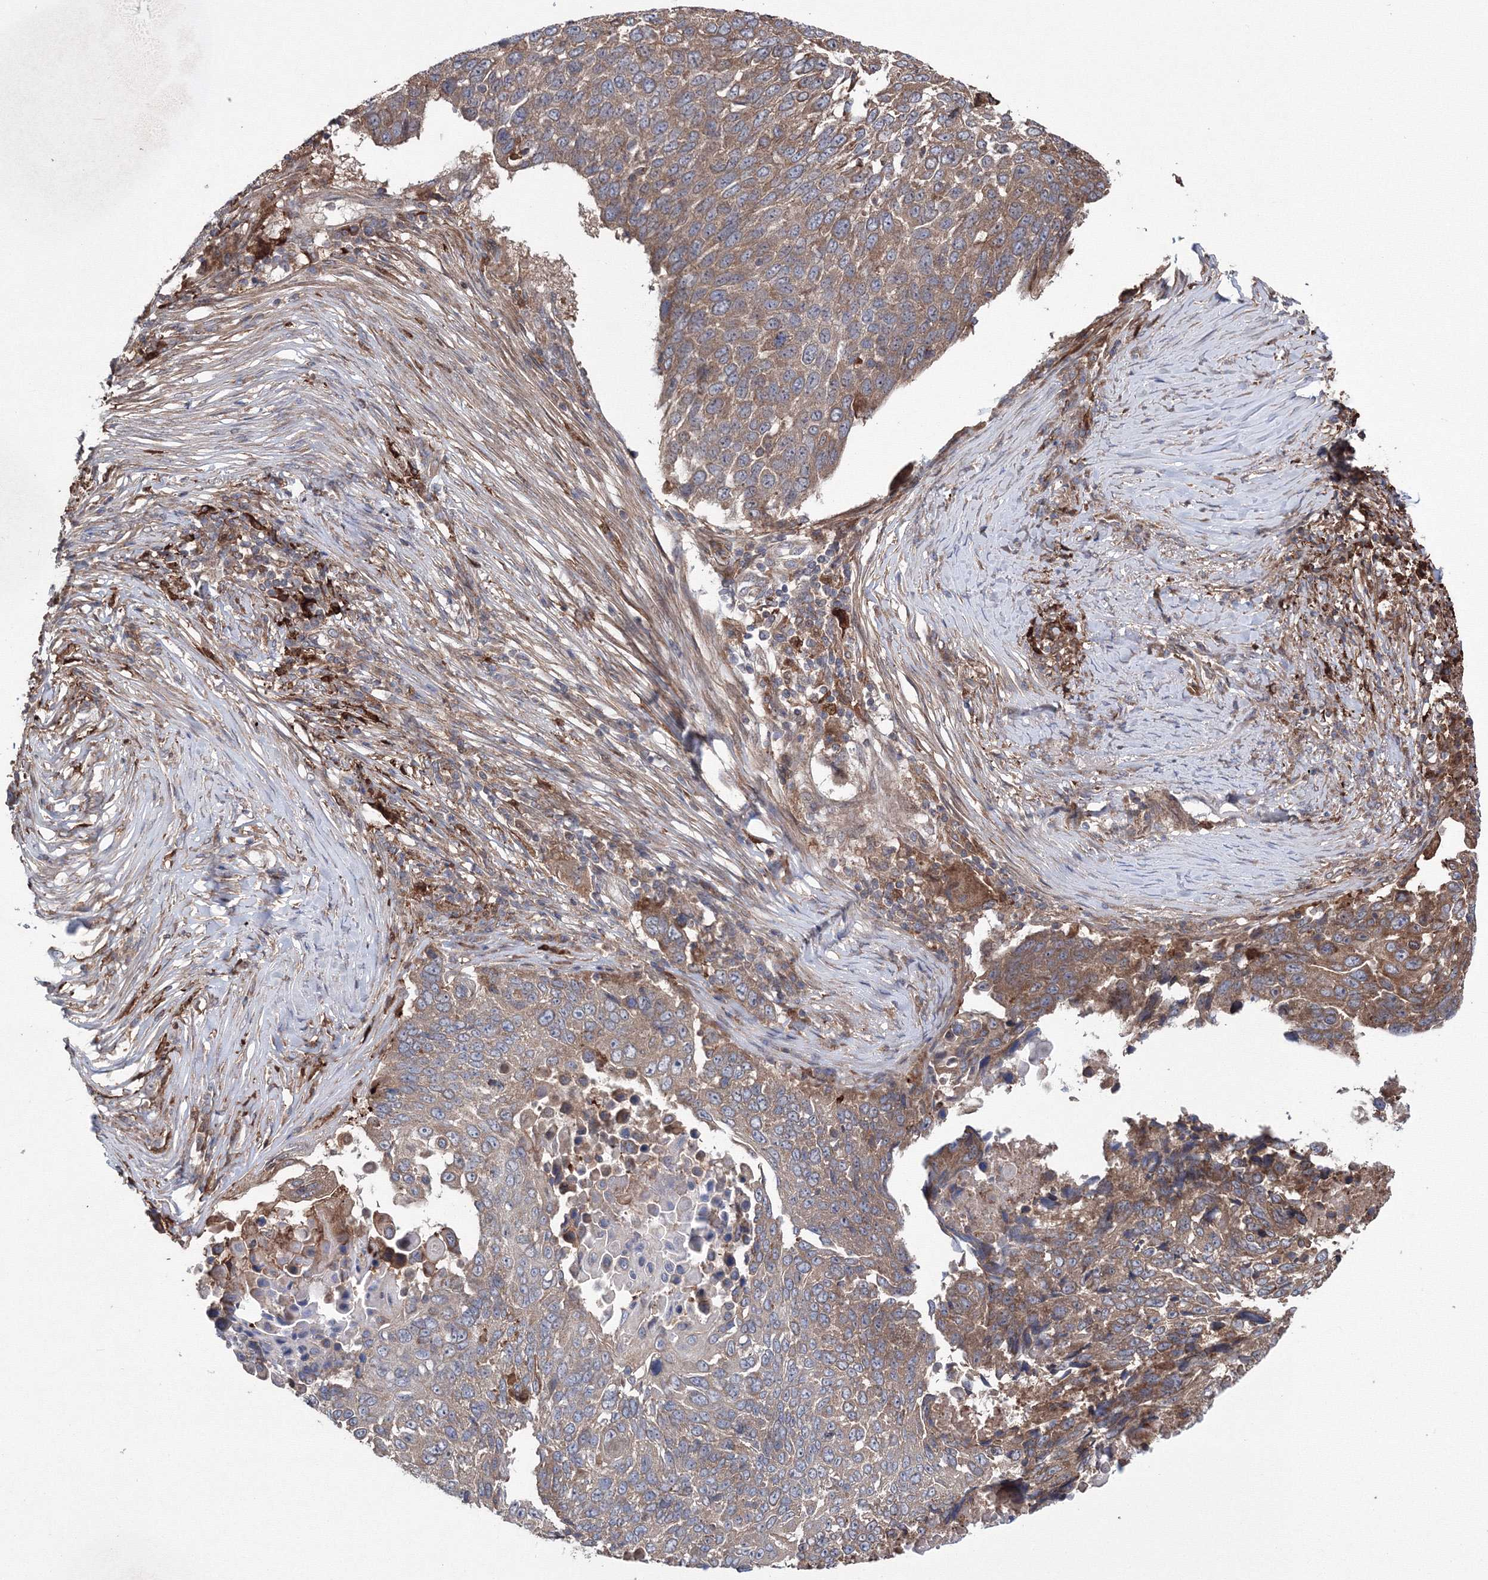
{"staining": {"intensity": "moderate", "quantity": ">75%", "location": "cytoplasmic/membranous"}, "tissue": "lung cancer", "cell_type": "Tumor cells", "image_type": "cancer", "snomed": [{"axis": "morphology", "description": "Squamous cell carcinoma, NOS"}, {"axis": "topography", "description": "Lung"}], "caption": "The immunohistochemical stain labels moderate cytoplasmic/membranous positivity in tumor cells of squamous cell carcinoma (lung) tissue.", "gene": "RANBP3L", "patient": {"sex": "male", "age": 66}}